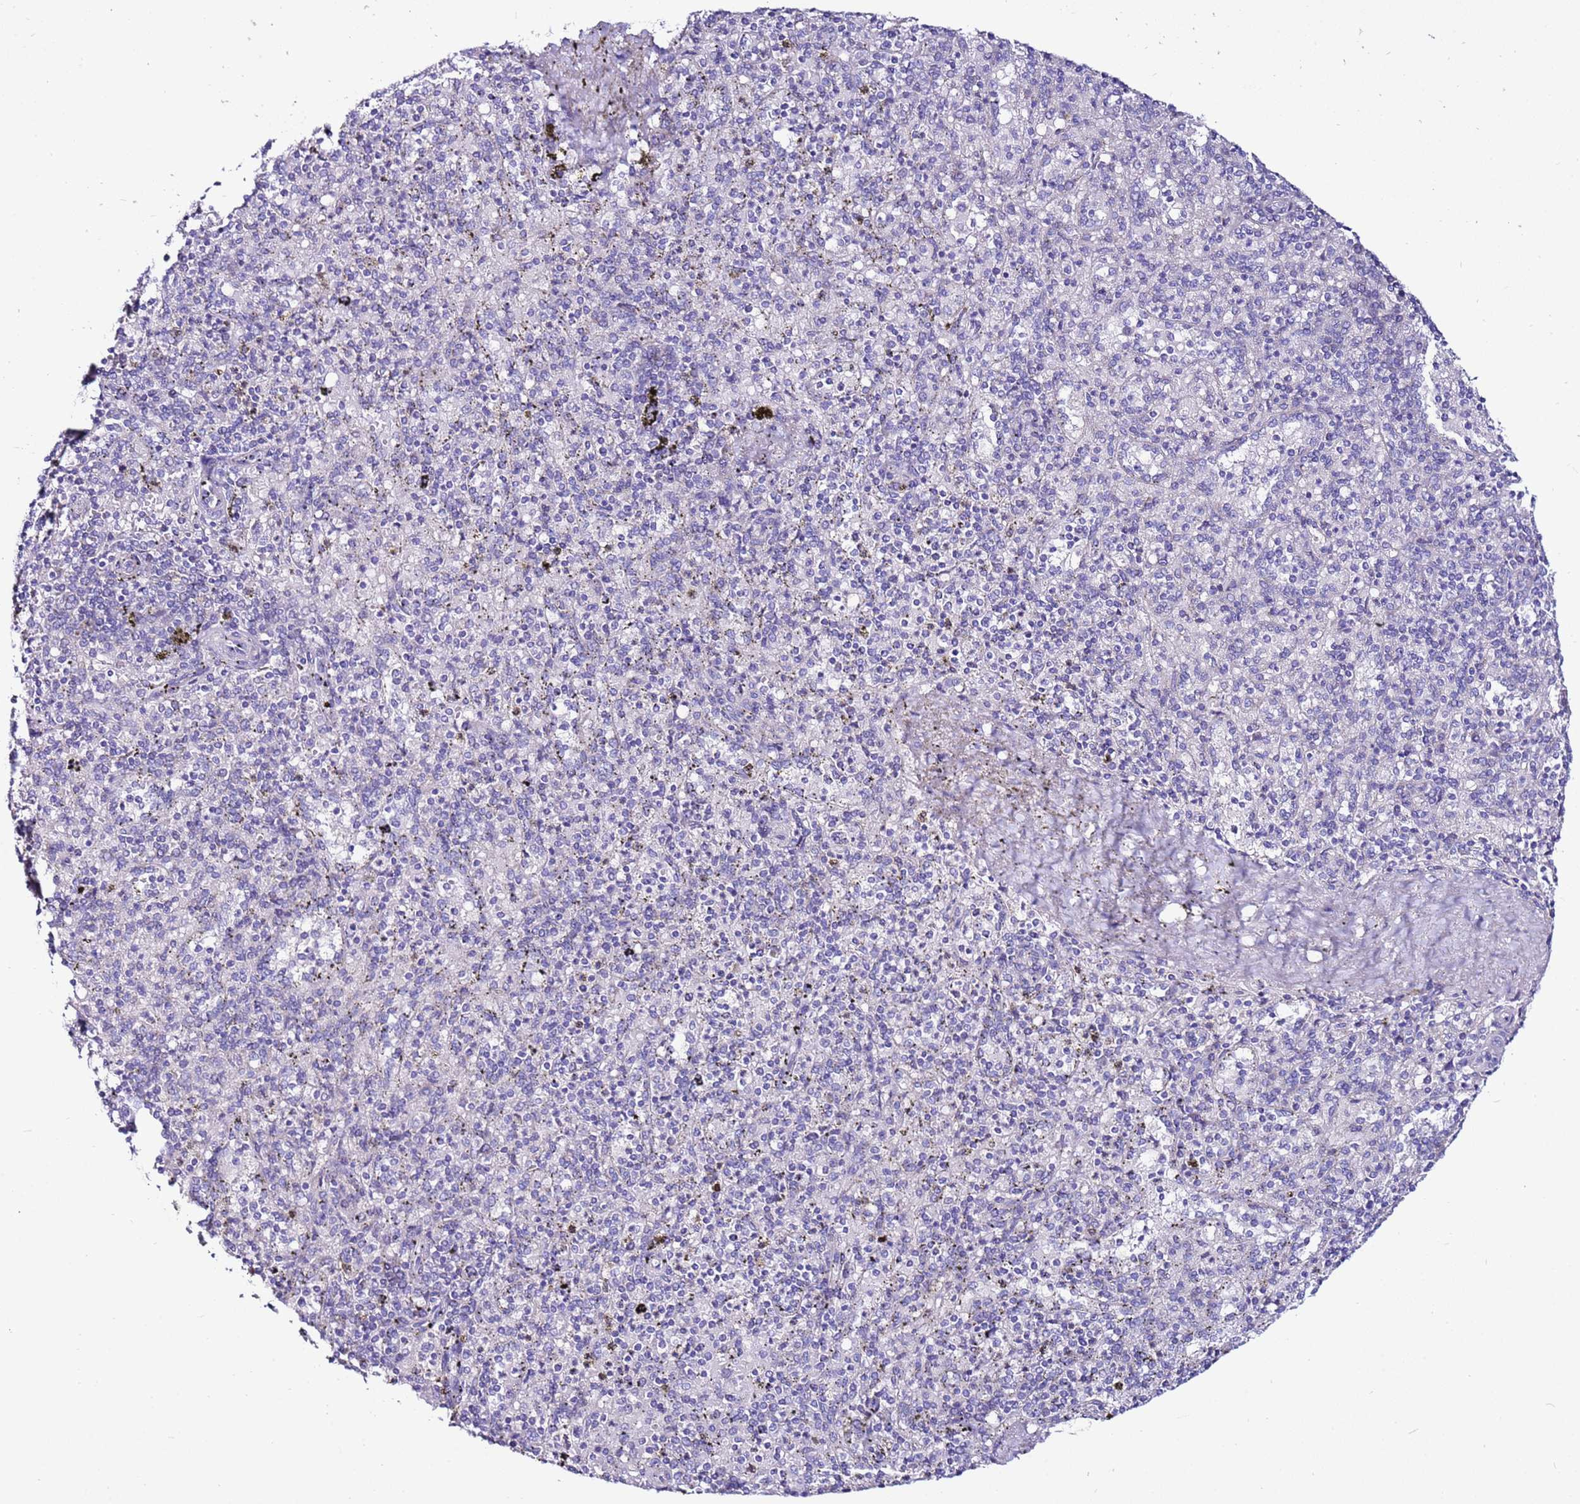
{"staining": {"intensity": "negative", "quantity": "none", "location": "none"}, "tissue": "spleen", "cell_type": "Cells in red pulp", "image_type": "normal", "snomed": [{"axis": "morphology", "description": "Normal tissue, NOS"}, {"axis": "topography", "description": "Spleen"}], "caption": "IHC photomicrograph of unremarkable spleen: spleen stained with DAB shows no significant protein expression in cells in red pulp.", "gene": "MYBPC3", "patient": {"sex": "male", "age": 82}}